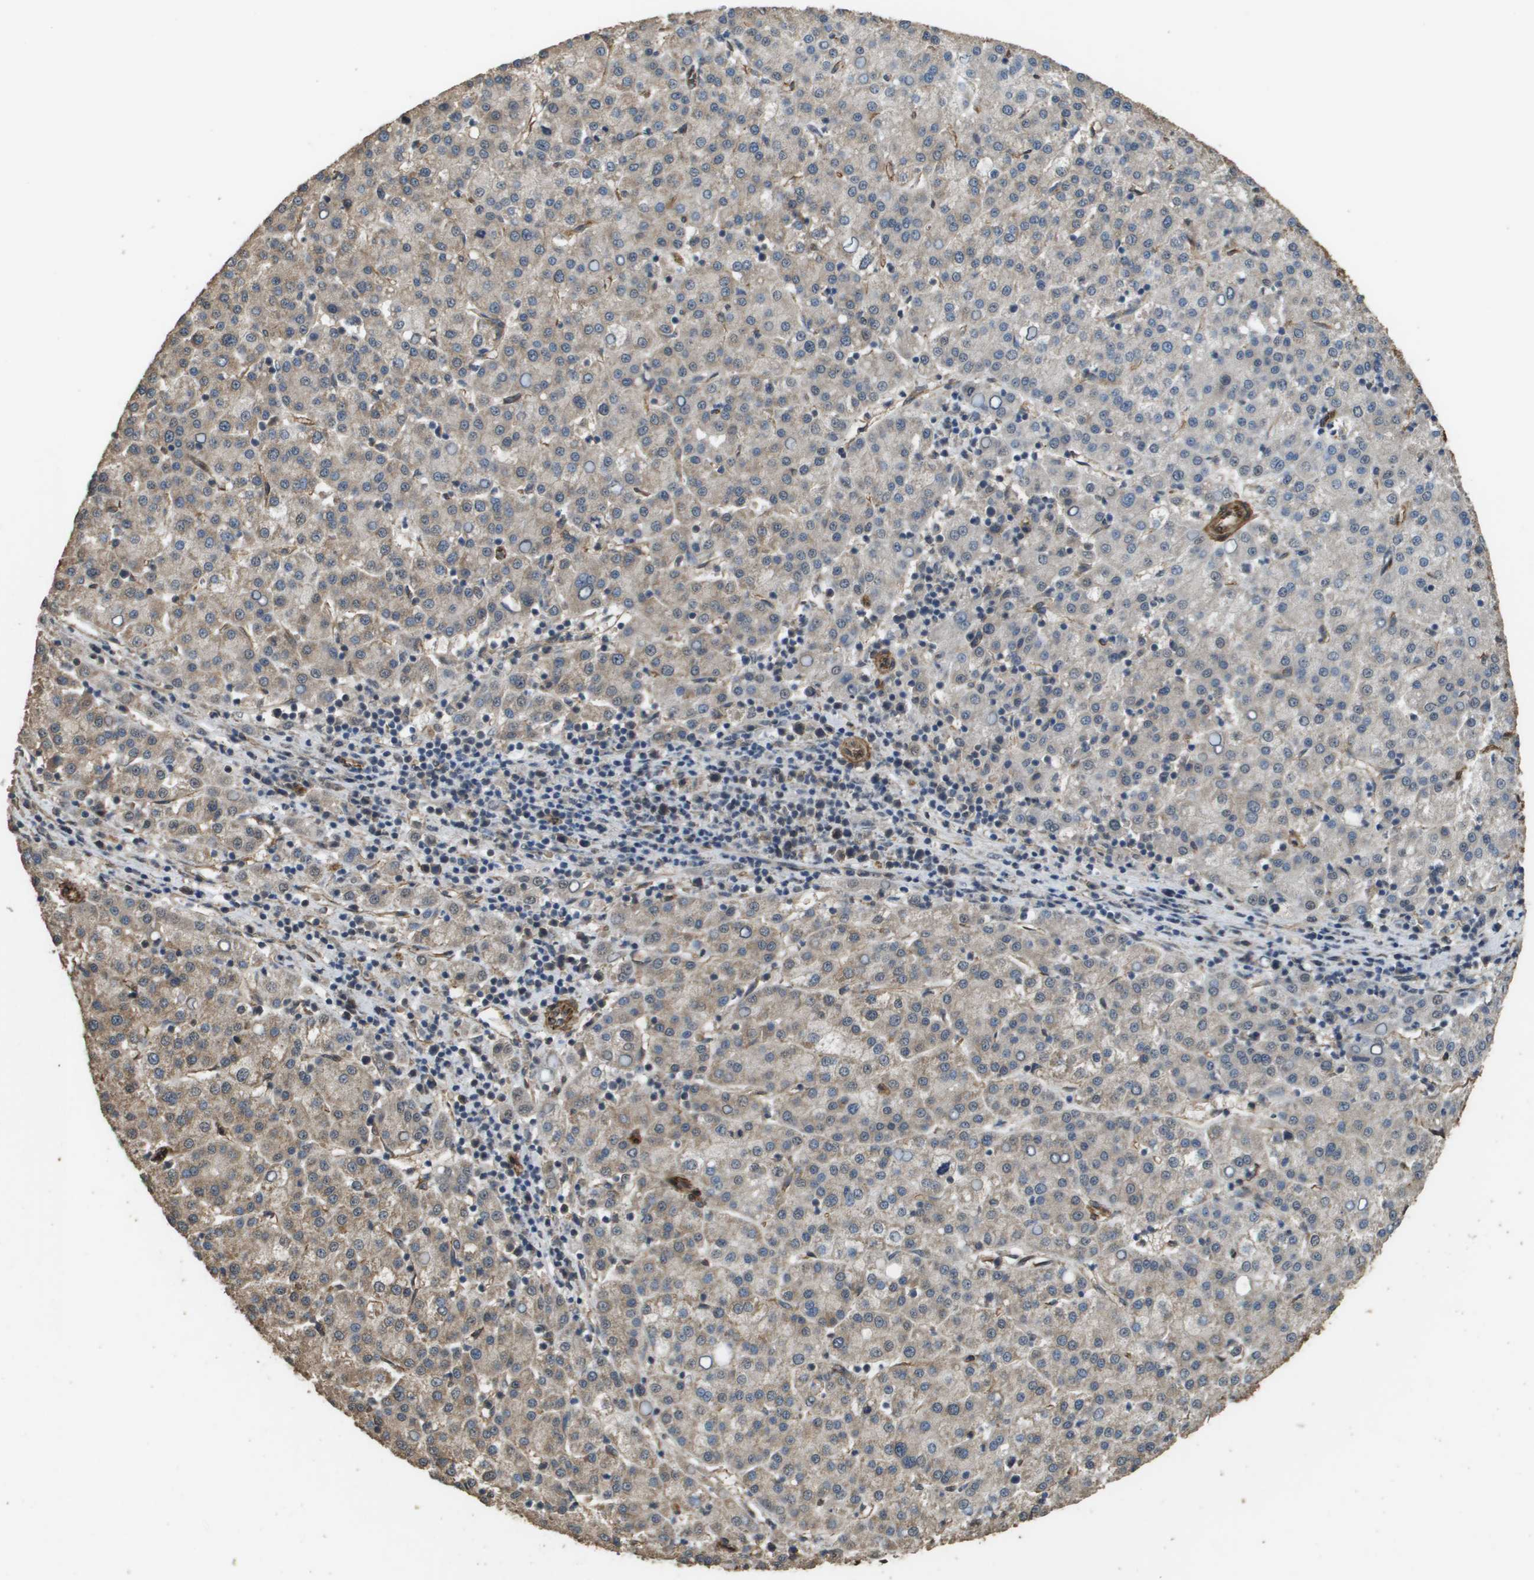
{"staining": {"intensity": "weak", "quantity": ">75%", "location": "cytoplasmic/membranous"}, "tissue": "liver cancer", "cell_type": "Tumor cells", "image_type": "cancer", "snomed": [{"axis": "morphology", "description": "Carcinoma, Hepatocellular, NOS"}, {"axis": "topography", "description": "Liver"}], "caption": "Immunohistochemical staining of human liver hepatocellular carcinoma exhibits low levels of weak cytoplasmic/membranous protein staining in about >75% of tumor cells.", "gene": "AAMP", "patient": {"sex": "female", "age": 58}}